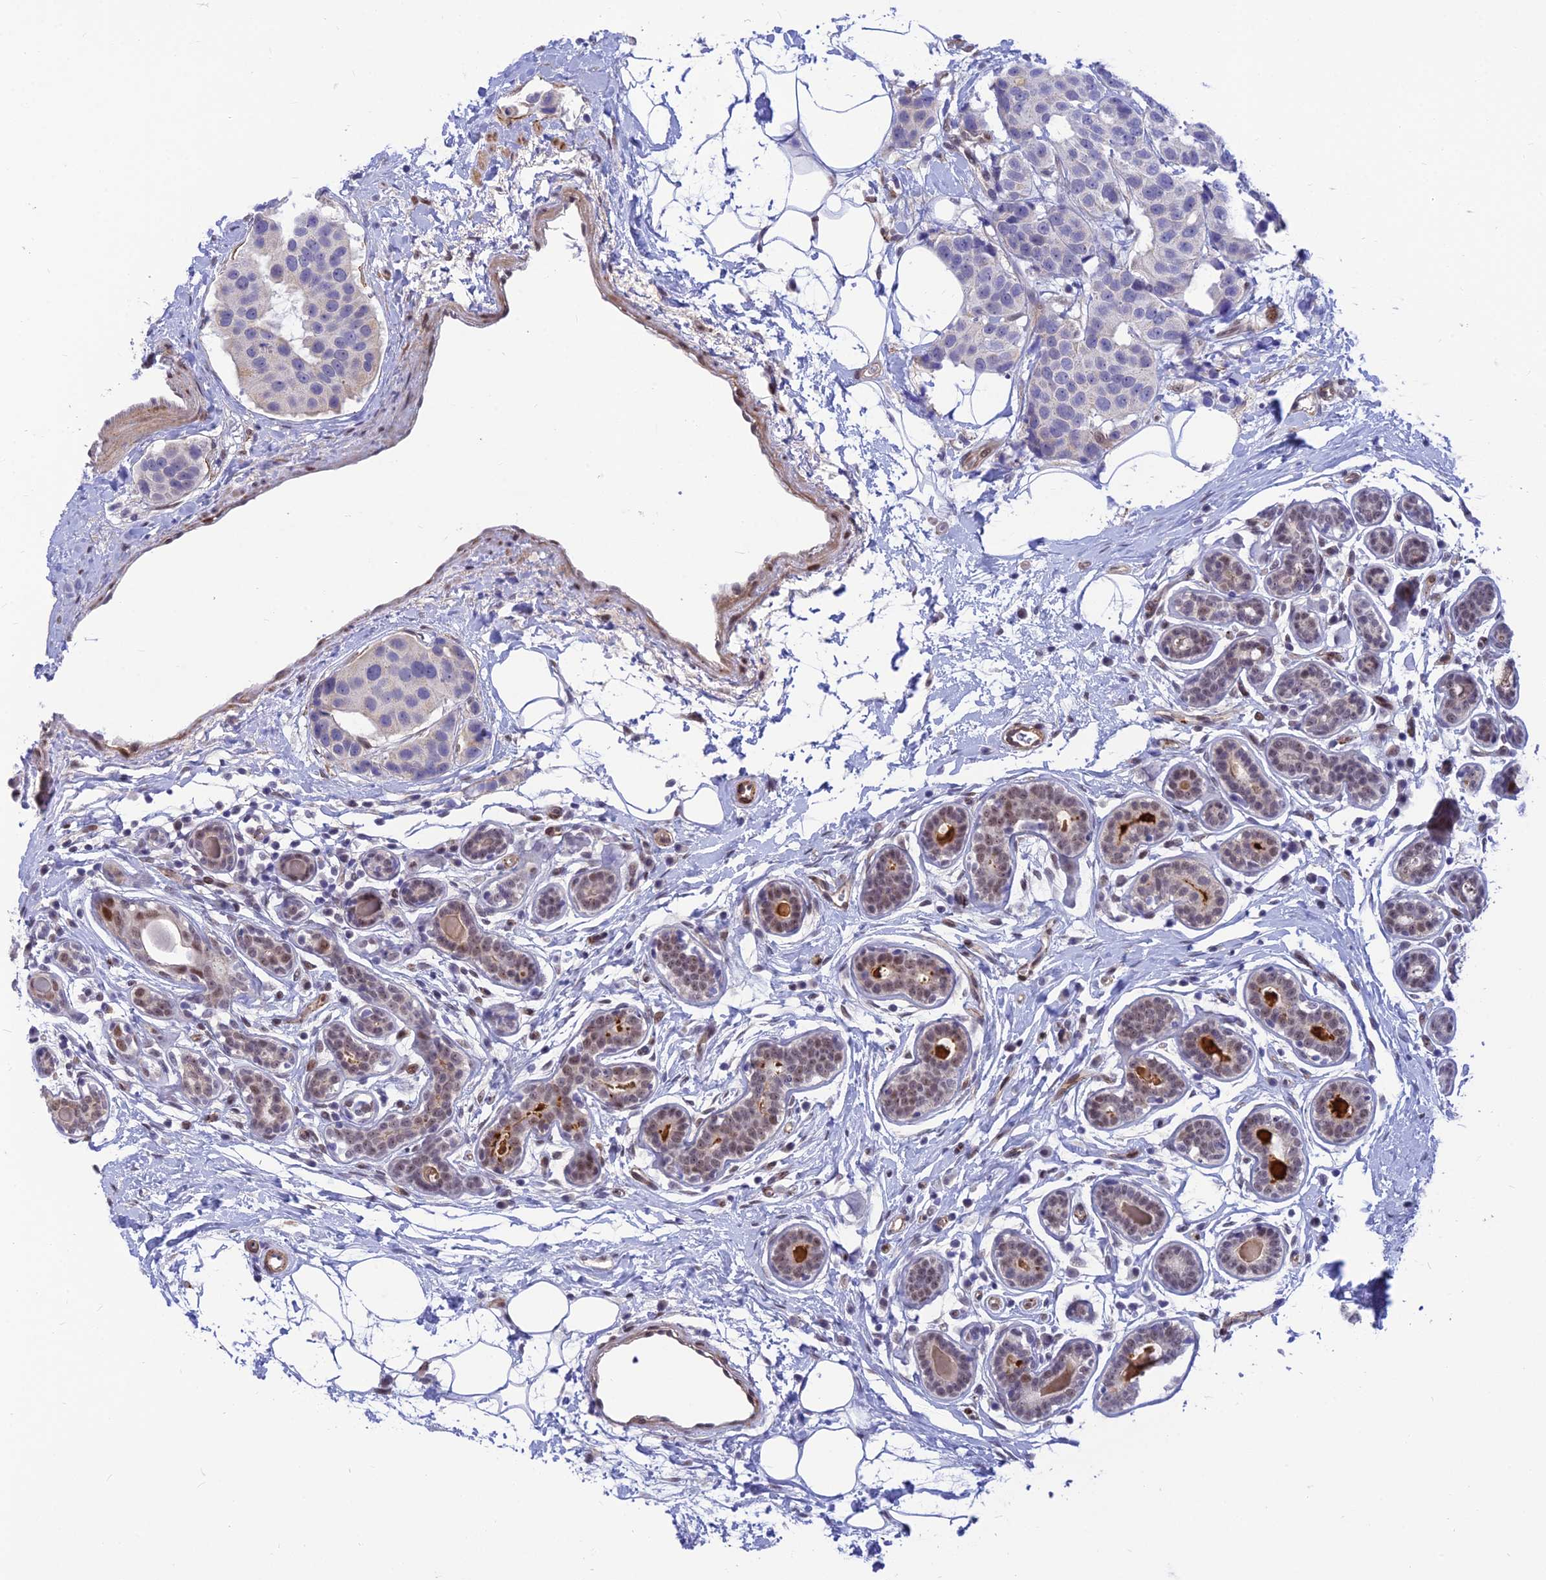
{"staining": {"intensity": "negative", "quantity": "none", "location": "none"}, "tissue": "breast cancer", "cell_type": "Tumor cells", "image_type": "cancer", "snomed": [{"axis": "morphology", "description": "Normal tissue, NOS"}, {"axis": "morphology", "description": "Duct carcinoma"}, {"axis": "topography", "description": "Breast"}], "caption": "DAB immunohistochemical staining of breast cancer exhibits no significant expression in tumor cells.", "gene": "CLK4", "patient": {"sex": "female", "age": 39}}